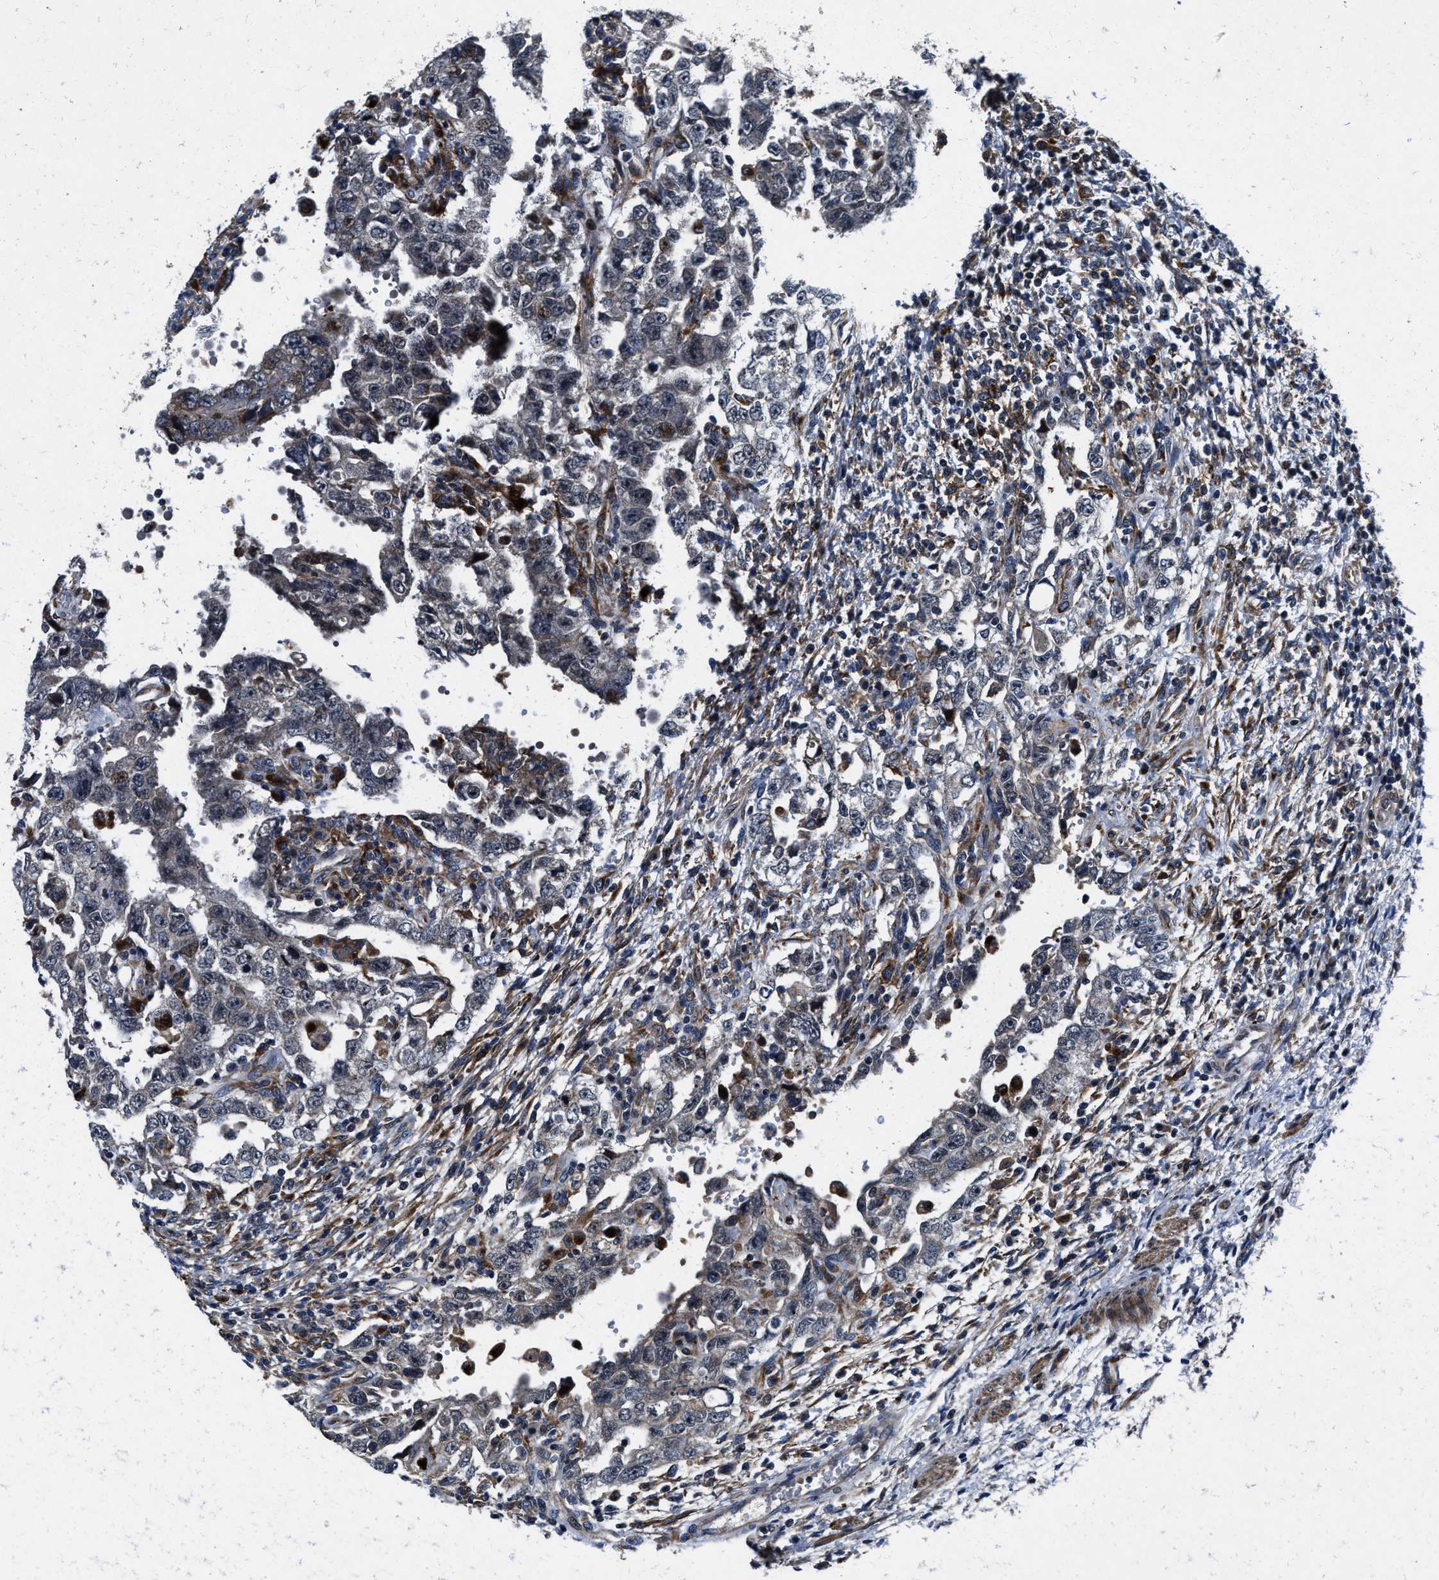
{"staining": {"intensity": "weak", "quantity": "<25%", "location": "cytoplasmic/membranous"}, "tissue": "testis cancer", "cell_type": "Tumor cells", "image_type": "cancer", "snomed": [{"axis": "morphology", "description": "Carcinoma, Embryonal, NOS"}, {"axis": "topography", "description": "Testis"}], "caption": "High magnification brightfield microscopy of testis cancer (embryonal carcinoma) stained with DAB (3,3'-diaminobenzidine) (brown) and counterstained with hematoxylin (blue): tumor cells show no significant staining.", "gene": "C2orf66", "patient": {"sex": "male", "age": 26}}